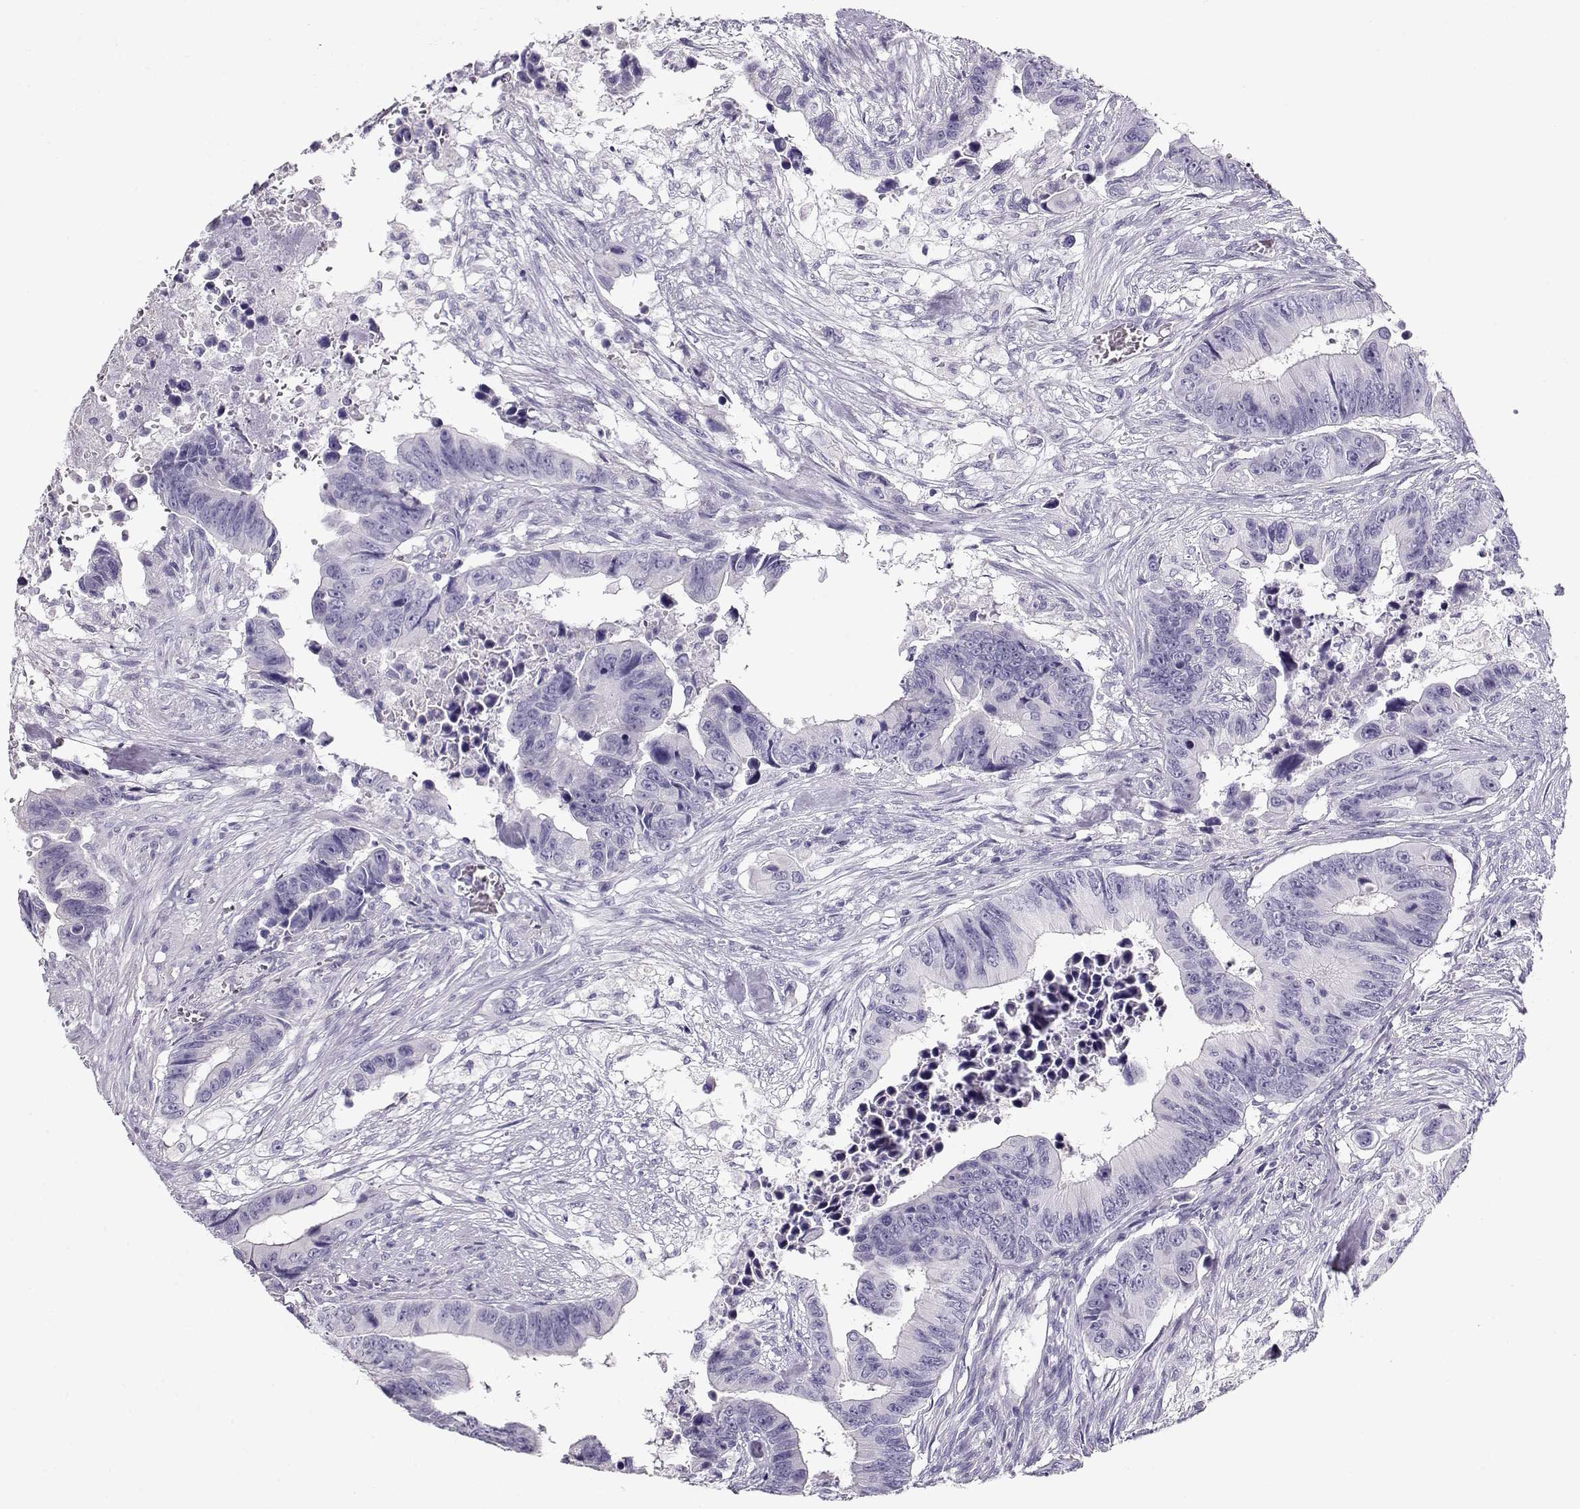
{"staining": {"intensity": "negative", "quantity": "none", "location": "none"}, "tissue": "colorectal cancer", "cell_type": "Tumor cells", "image_type": "cancer", "snomed": [{"axis": "morphology", "description": "Adenocarcinoma, NOS"}, {"axis": "topography", "description": "Colon"}], "caption": "The image exhibits no significant expression in tumor cells of colorectal adenocarcinoma. Brightfield microscopy of immunohistochemistry stained with DAB (brown) and hematoxylin (blue), captured at high magnification.", "gene": "ACTN2", "patient": {"sex": "female", "age": 87}}